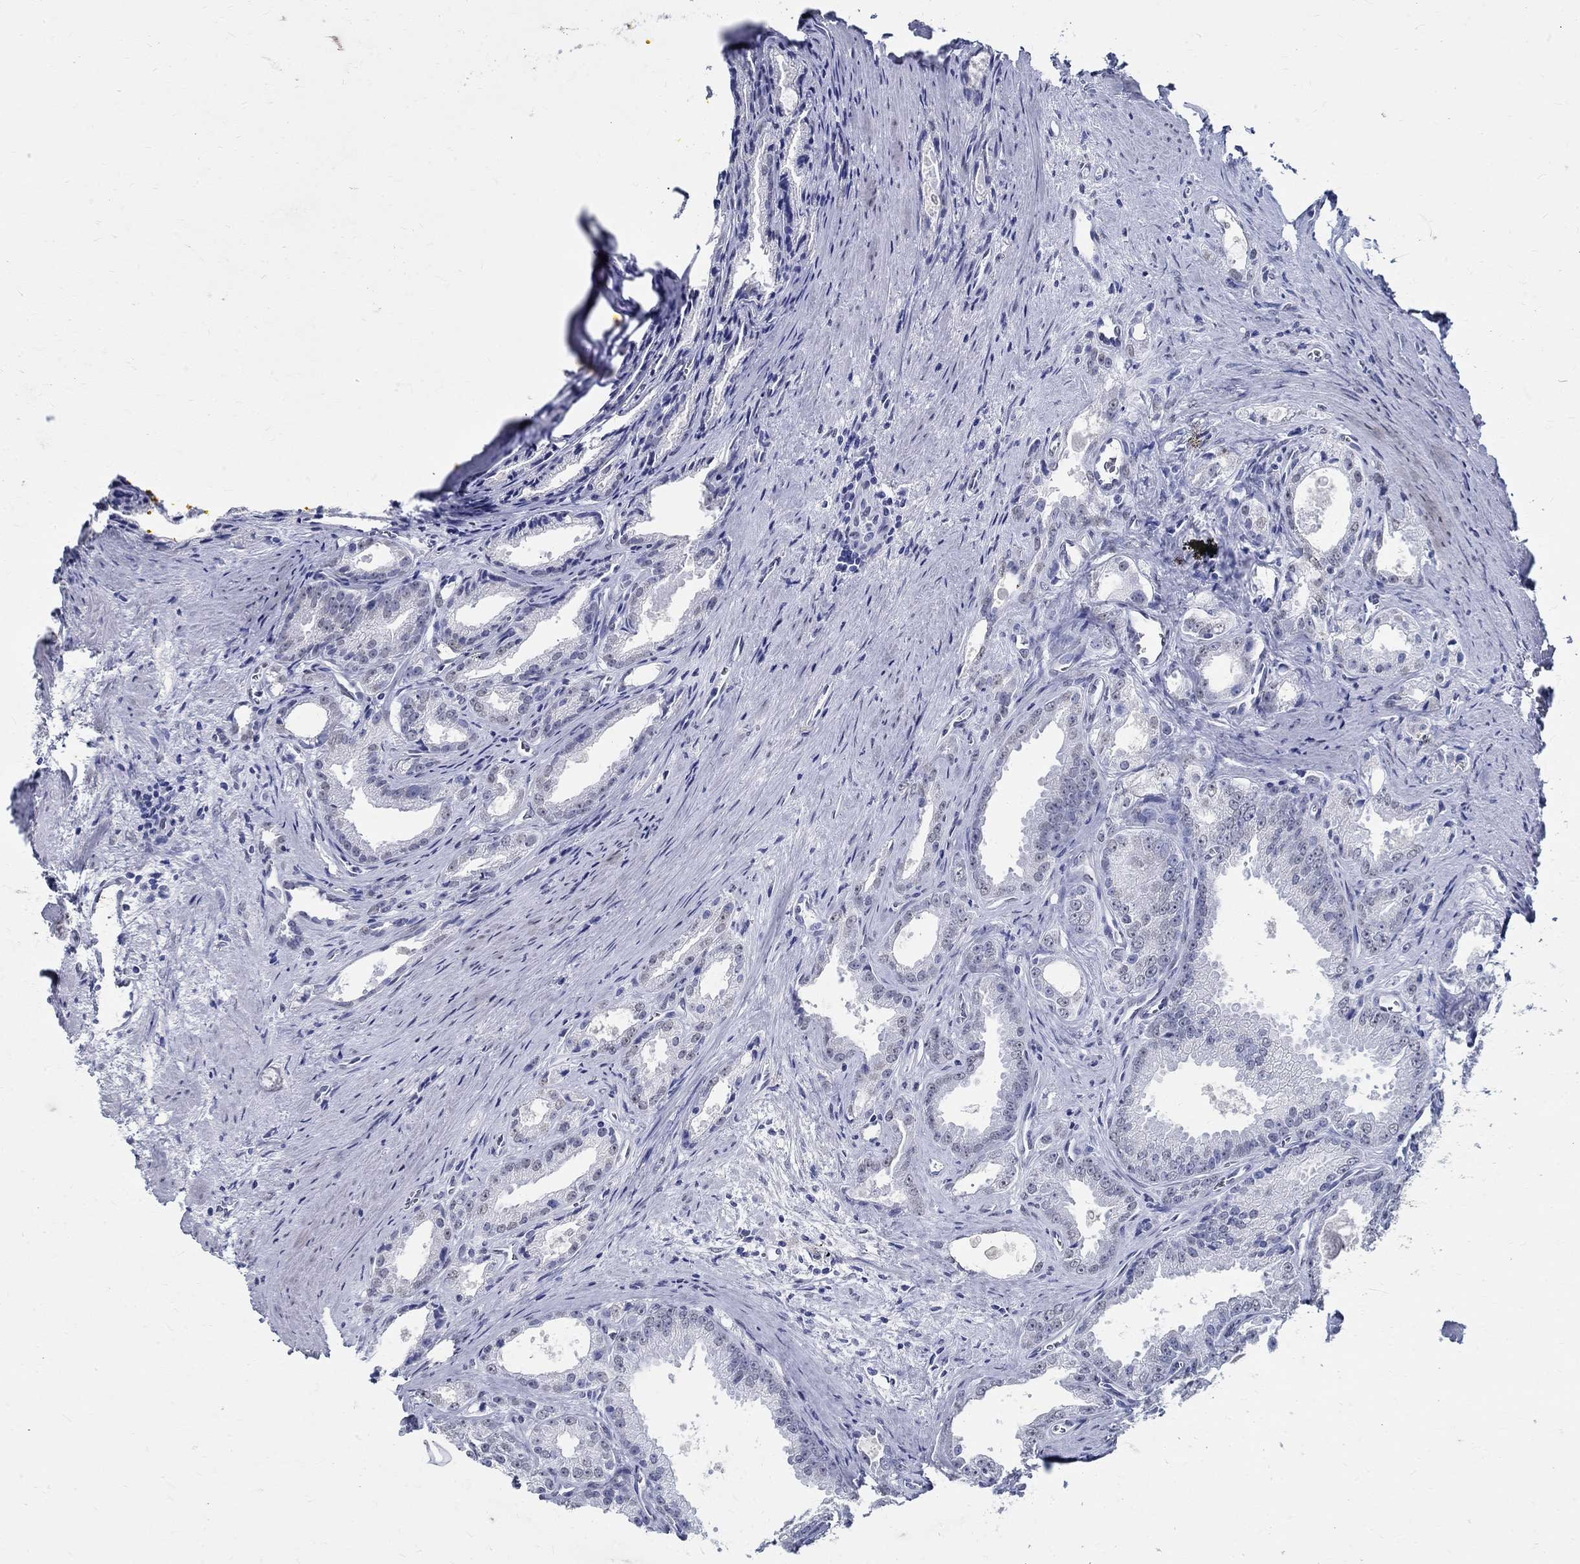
{"staining": {"intensity": "negative", "quantity": "none", "location": "none"}, "tissue": "prostate cancer", "cell_type": "Tumor cells", "image_type": "cancer", "snomed": [{"axis": "morphology", "description": "Adenocarcinoma, NOS"}, {"axis": "morphology", "description": "Adenocarcinoma, High grade"}, {"axis": "topography", "description": "Prostate"}], "caption": "The micrograph exhibits no staining of tumor cells in prostate cancer (adenocarcinoma).", "gene": "TSPAN16", "patient": {"sex": "male", "age": 70}}